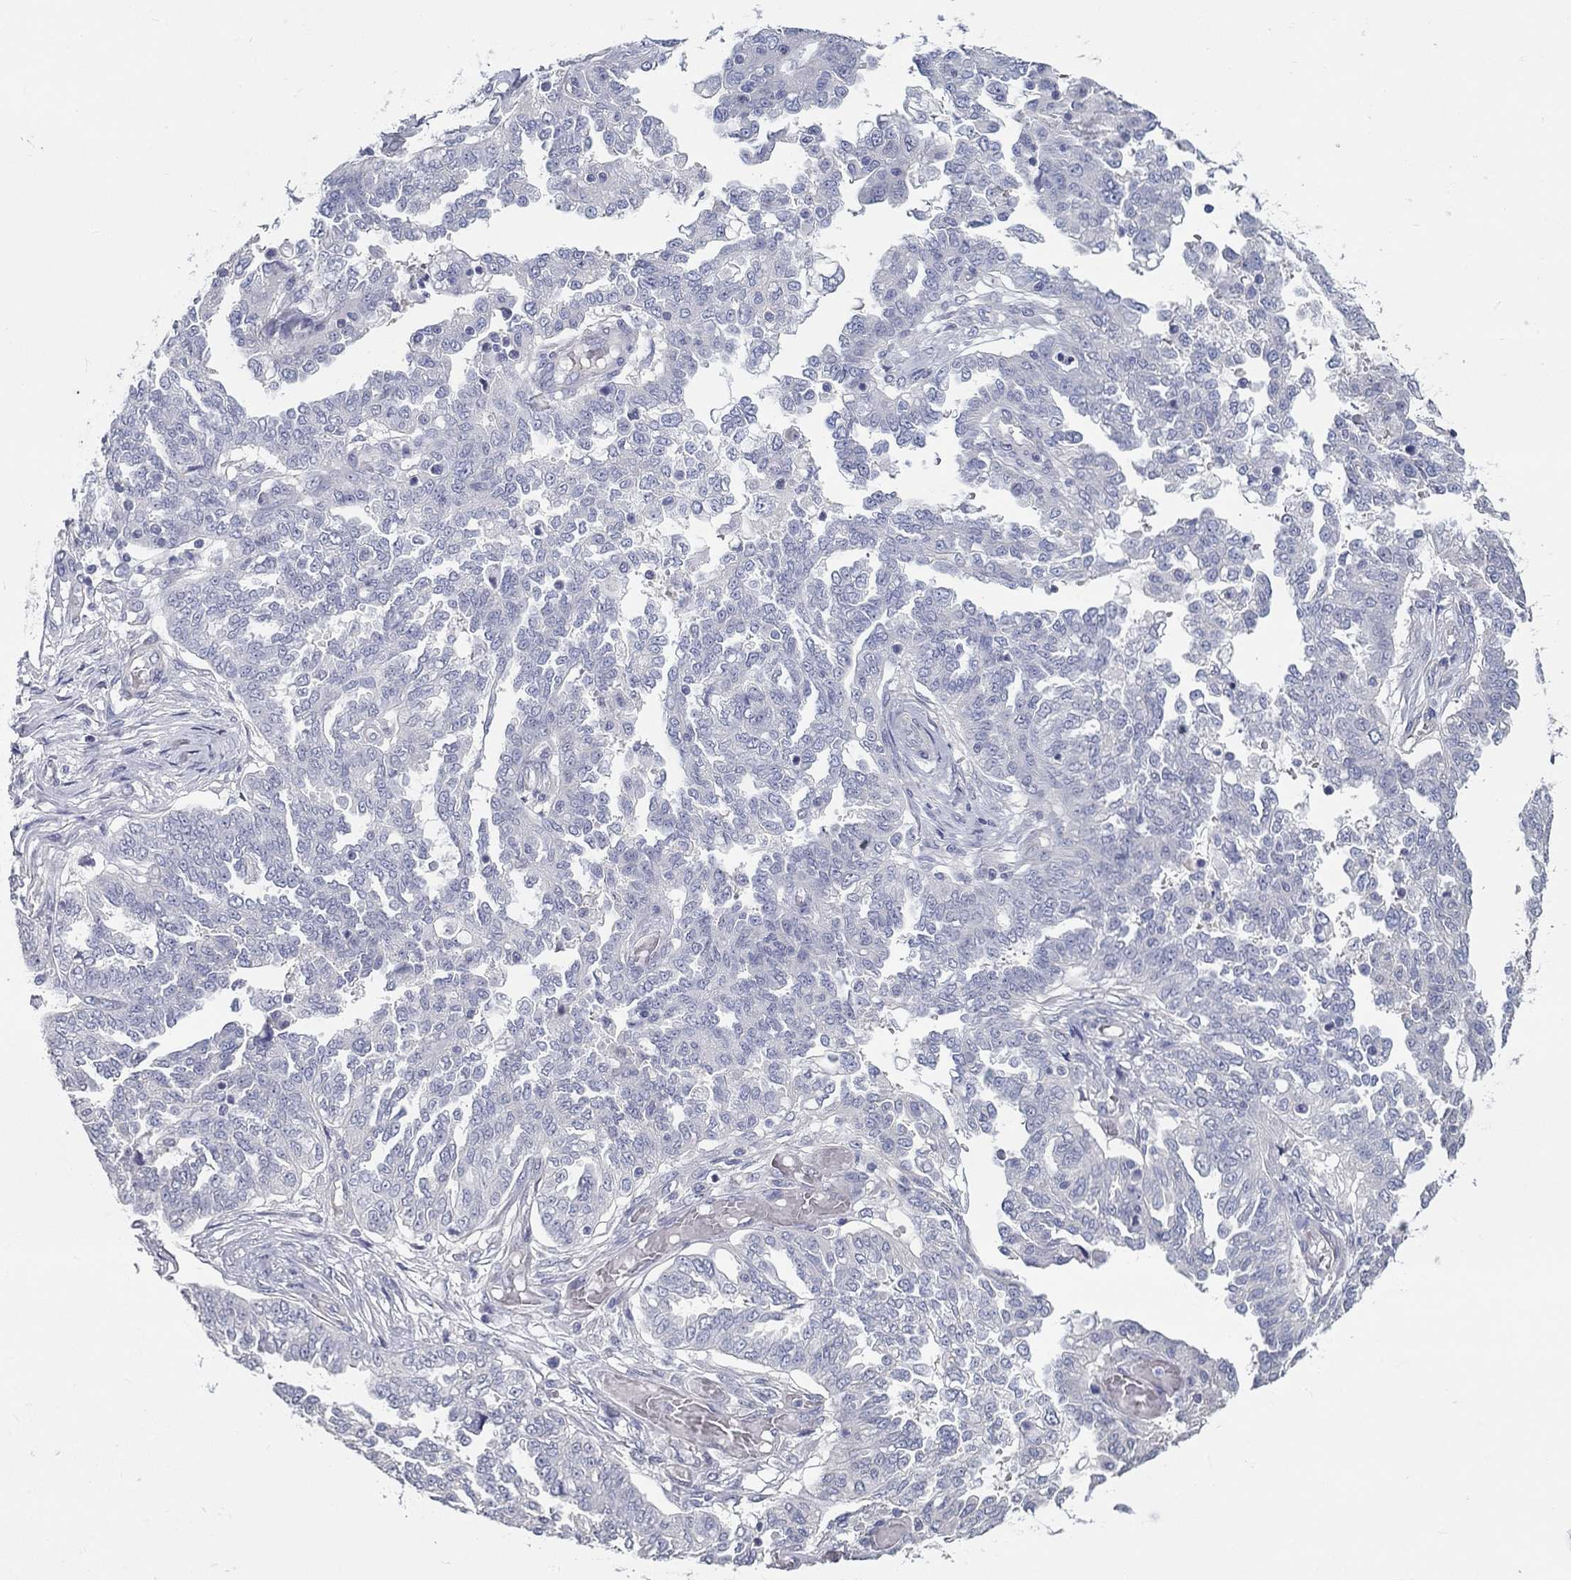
{"staining": {"intensity": "negative", "quantity": "none", "location": "none"}, "tissue": "ovarian cancer", "cell_type": "Tumor cells", "image_type": "cancer", "snomed": [{"axis": "morphology", "description": "Cystadenocarcinoma, serous, NOS"}, {"axis": "topography", "description": "Ovary"}], "caption": "Immunohistochemistry (IHC) image of neoplastic tissue: serous cystadenocarcinoma (ovarian) stained with DAB (3,3'-diaminobenzidine) displays no significant protein positivity in tumor cells. The staining was performed using DAB (3,3'-diaminobenzidine) to visualize the protein expression in brown, while the nuclei were stained in blue with hematoxylin (Magnification: 20x).", "gene": "CRYGD", "patient": {"sex": "female", "age": 67}}